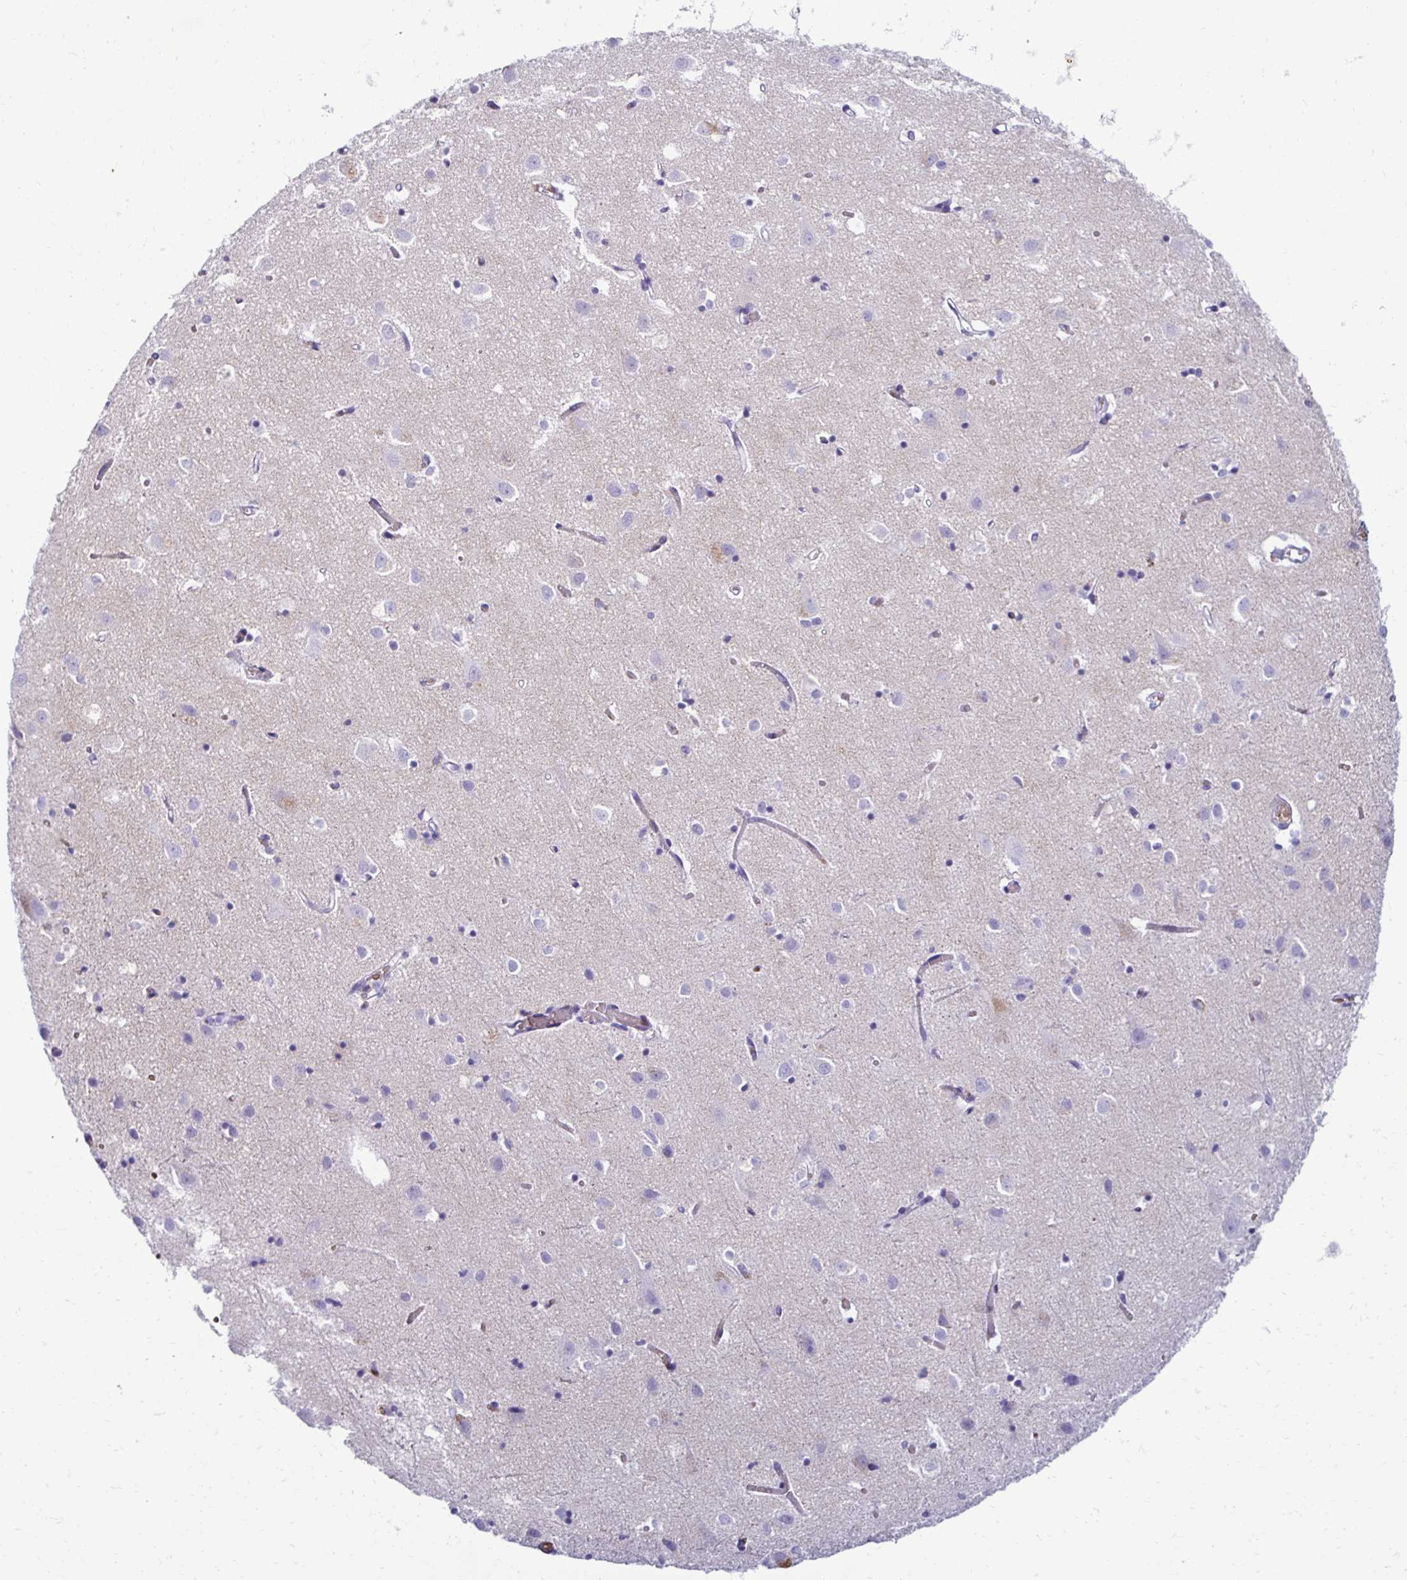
{"staining": {"intensity": "negative", "quantity": "none", "location": "none"}, "tissue": "cerebral cortex", "cell_type": "Endothelial cells", "image_type": "normal", "snomed": [{"axis": "morphology", "description": "Normal tissue, NOS"}, {"axis": "topography", "description": "Cerebral cortex"}], "caption": "IHC of unremarkable cerebral cortex demonstrates no expression in endothelial cells.", "gene": "RHBDL3", "patient": {"sex": "male", "age": 70}}